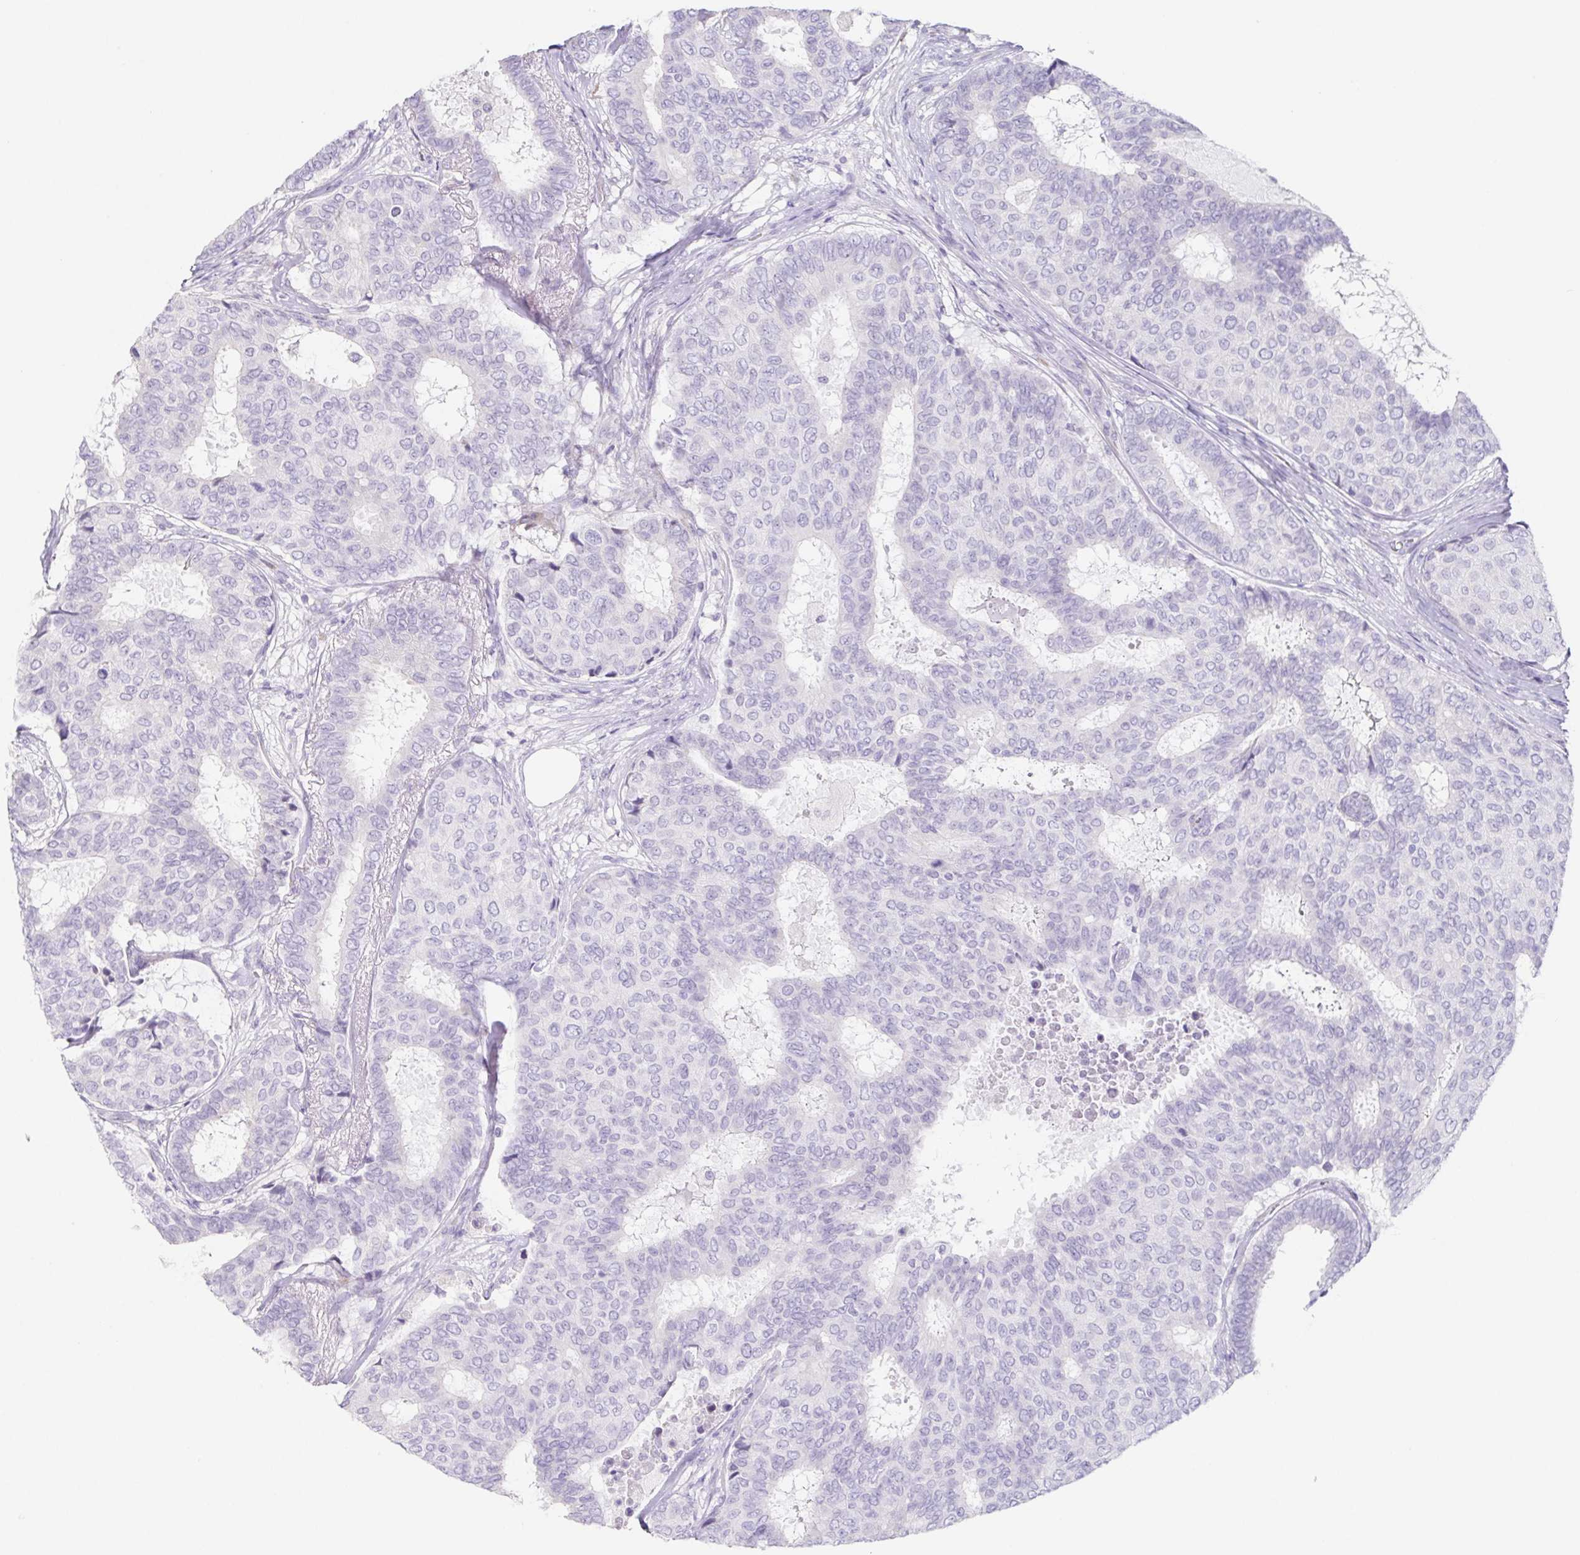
{"staining": {"intensity": "negative", "quantity": "none", "location": "none"}, "tissue": "breast cancer", "cell_type": "Tumor cells", "image_type": "cancer", "snomed": [{"axis": "morphology", "description": "Duct carcinoma"}, {"axis": "topography", "description": "Breast"}], "caption": "A photomicrograph of breast invasive ductal carcinoma stained for a protein exhibits no brown staining in tumor cells. The staining was performed using DAB (3,3'-diaminobenzidine) to visualize the protein expression in brown, while the nuclei were stained in blue with hematoxylin (Magnification: 20x).", "gene": "HDGFL1", "patient": {"sex": "female", "age": 75}}